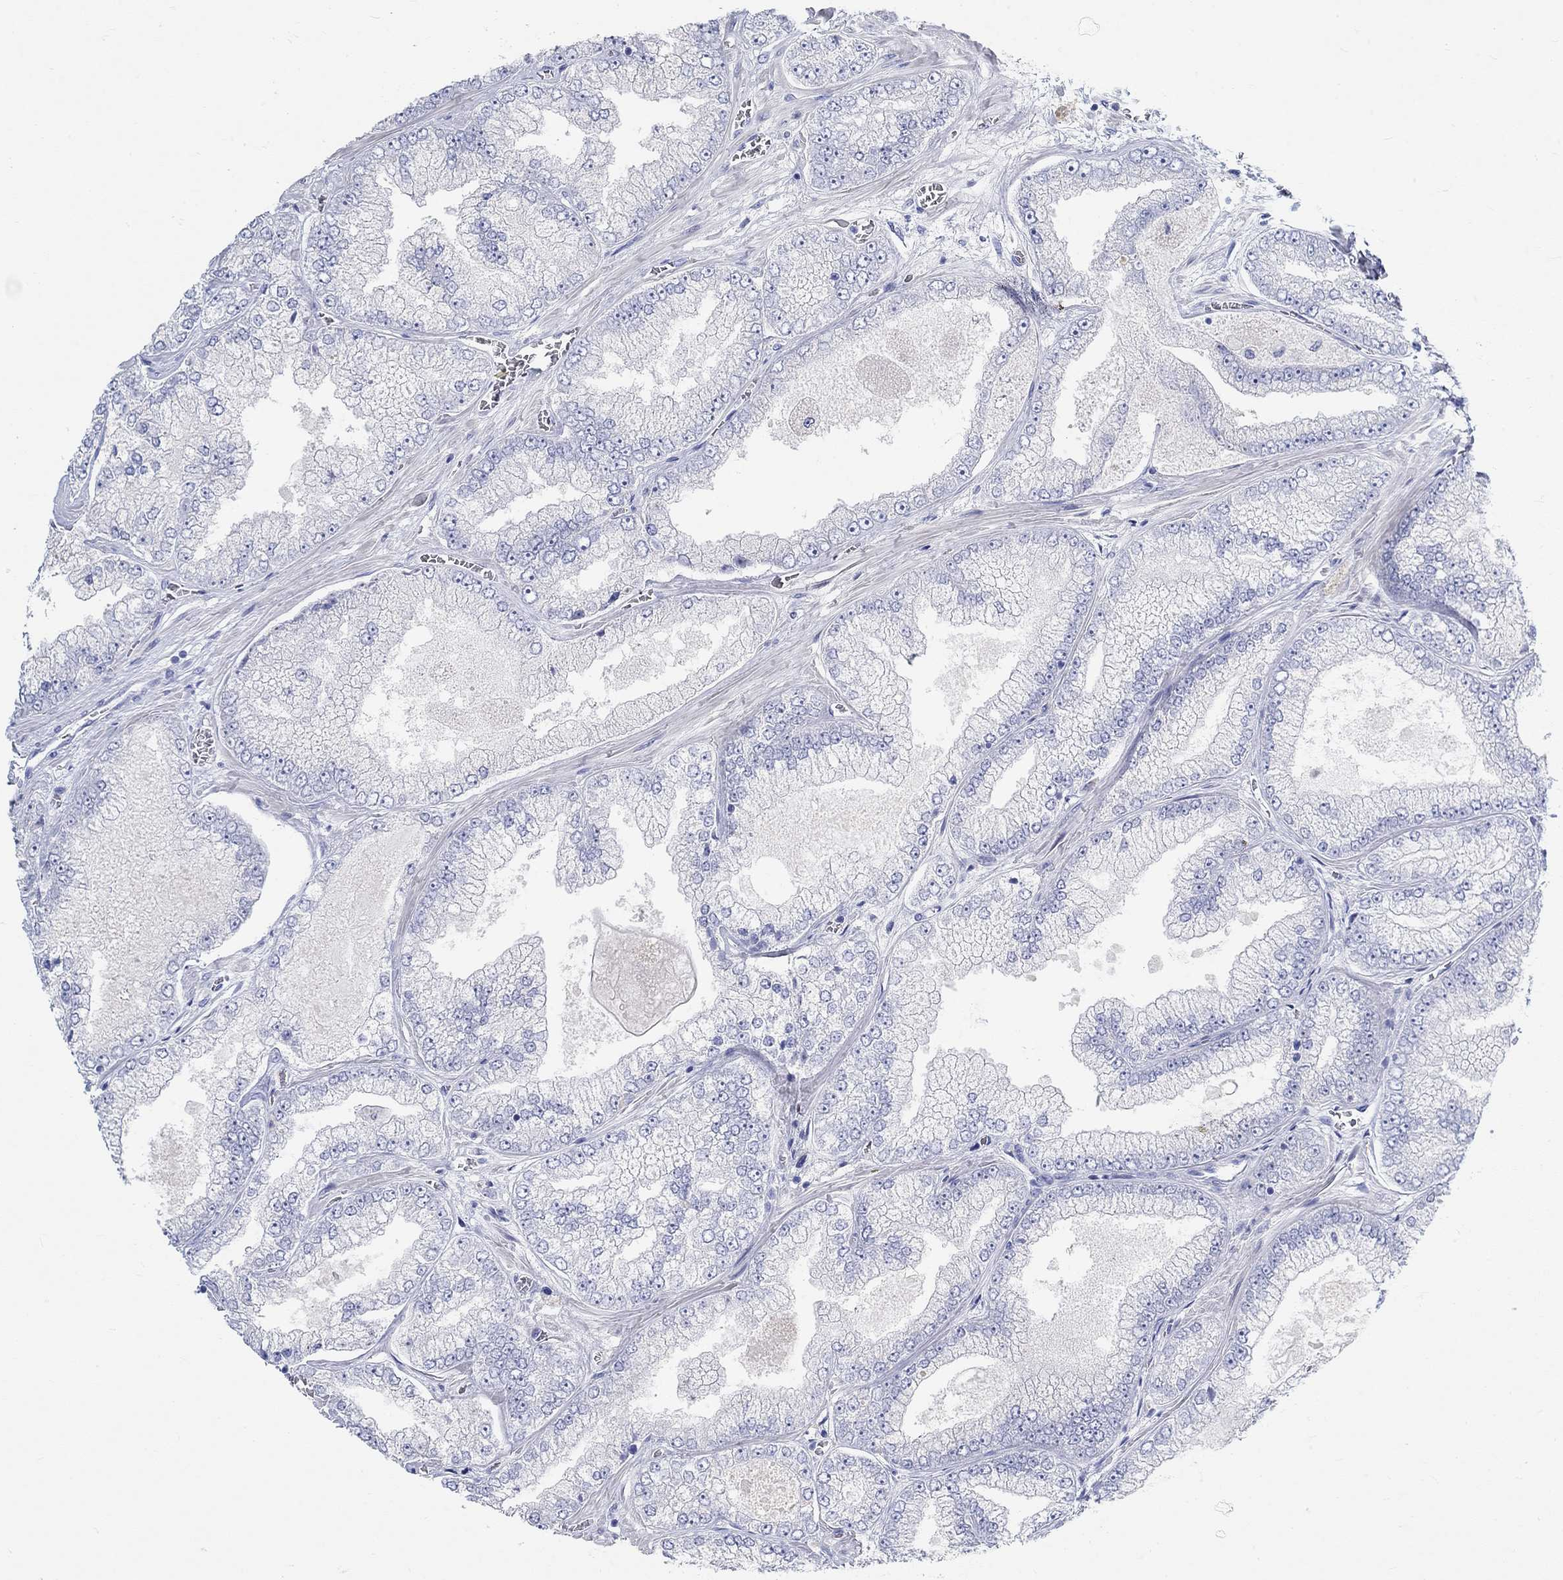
{"staining": {"intensity": "negative", "quantity": "none", "location": "none"}, "tissue": "prostate cancer", "cell_type": "Tumor cells", "image_type": "cancer", "snomed": [{"axis": "morphology", "description": "Adenocarcinoma, Low grade"}, {"axis": "topography", "description": "Prostate"}], "caption": "The photomicrograph shows no significant staining in tumor cells of adenocarcinoma (low-grade) (prostate). The staining is performed using DAB (3,3'-diaminobenzidine) brown chromogen with nuclei counter-stained in using hematoxylin.", "gene": "GRIA3", "patient": {"sex": "male", "age": 57}}